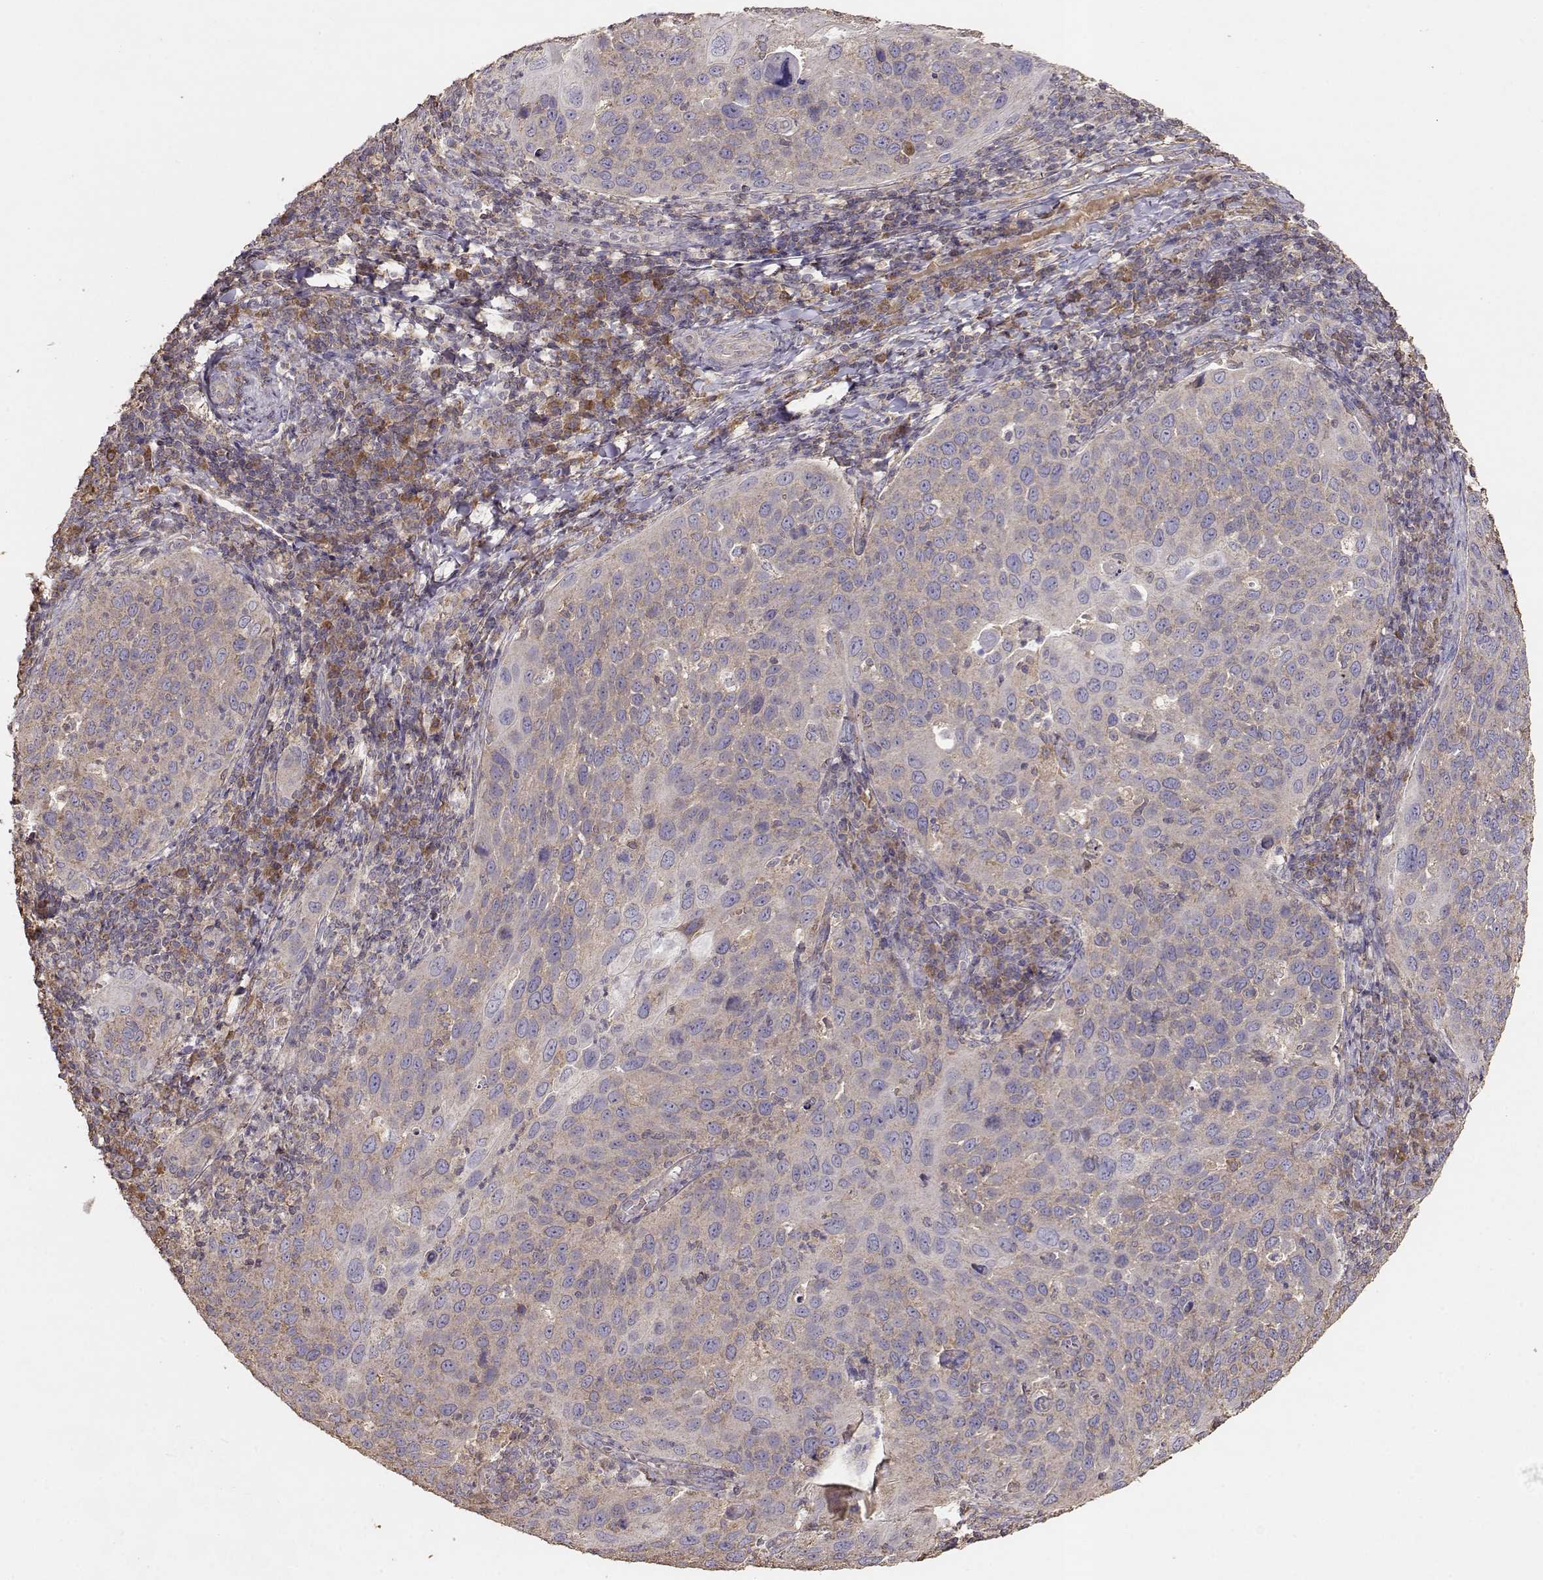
{"staining": {"intensity": "weak", "quantity": "25%-75%", "location": "cytoplasmic/membranous"}, "tissue": "cervical cancer", "cell_type": "Tumor cells", "image_type": "cancer", "snomed": [{"axis": "morphology", "description": "Squamous cell carcinoma, NOS"}, {"axis": "topography", "description": "Cervix"}], "caption": "High-power microscopy captured an immunohistochemistry (IHC) image of cervical cancer (squamous cell carcinoma), revealing weak cytoplasmic/membranous expression in approximately 25%-75% of tumor cells. (Brightfield microscopy of DAB IHC at high magnification).", "gene": "TARS3", "patient": {"sex": "female", "age": 54}}